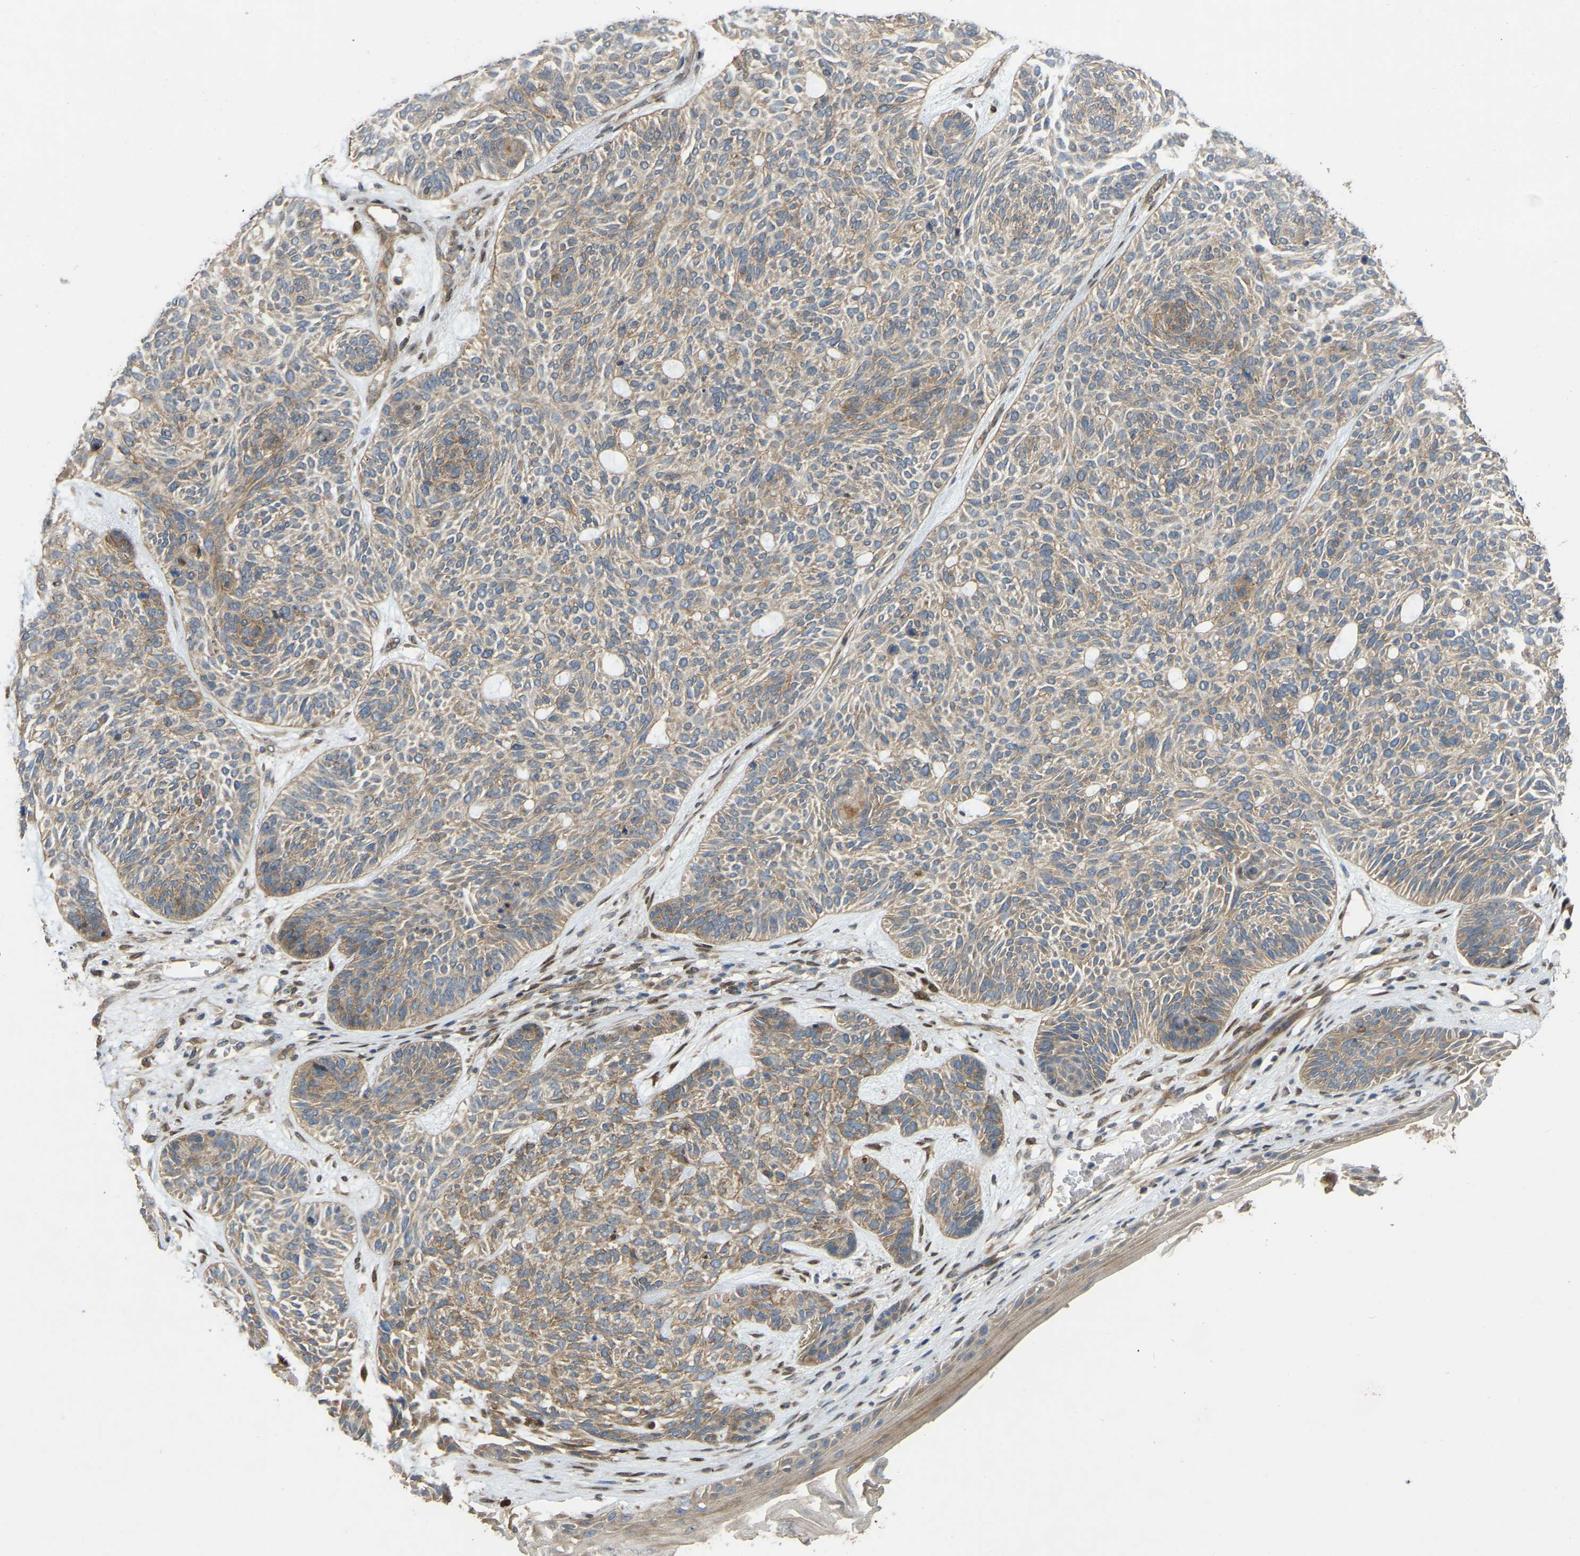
{"staining": {"intensity": "moderate", "quantity": ">75%", "location": "cytoplasmic/membranous"}, "tissue": "skin cancer", "cell_type": "Tumor cells", "image_type": "cancer", "snomed": [{"axis": "morphology", "description": "Basal cell carcinoma"}, {"axis": "topography", "description": "Skin"}], "caption": "Skin basal cell carcinoma was stained to show a protein in brown. There is medium levels of moderate cytoplasmic/membranous expression in approximately >75% of tumor cells.", "gene": "C21orf91", "patient": {"sex": "male", "age": 55}}